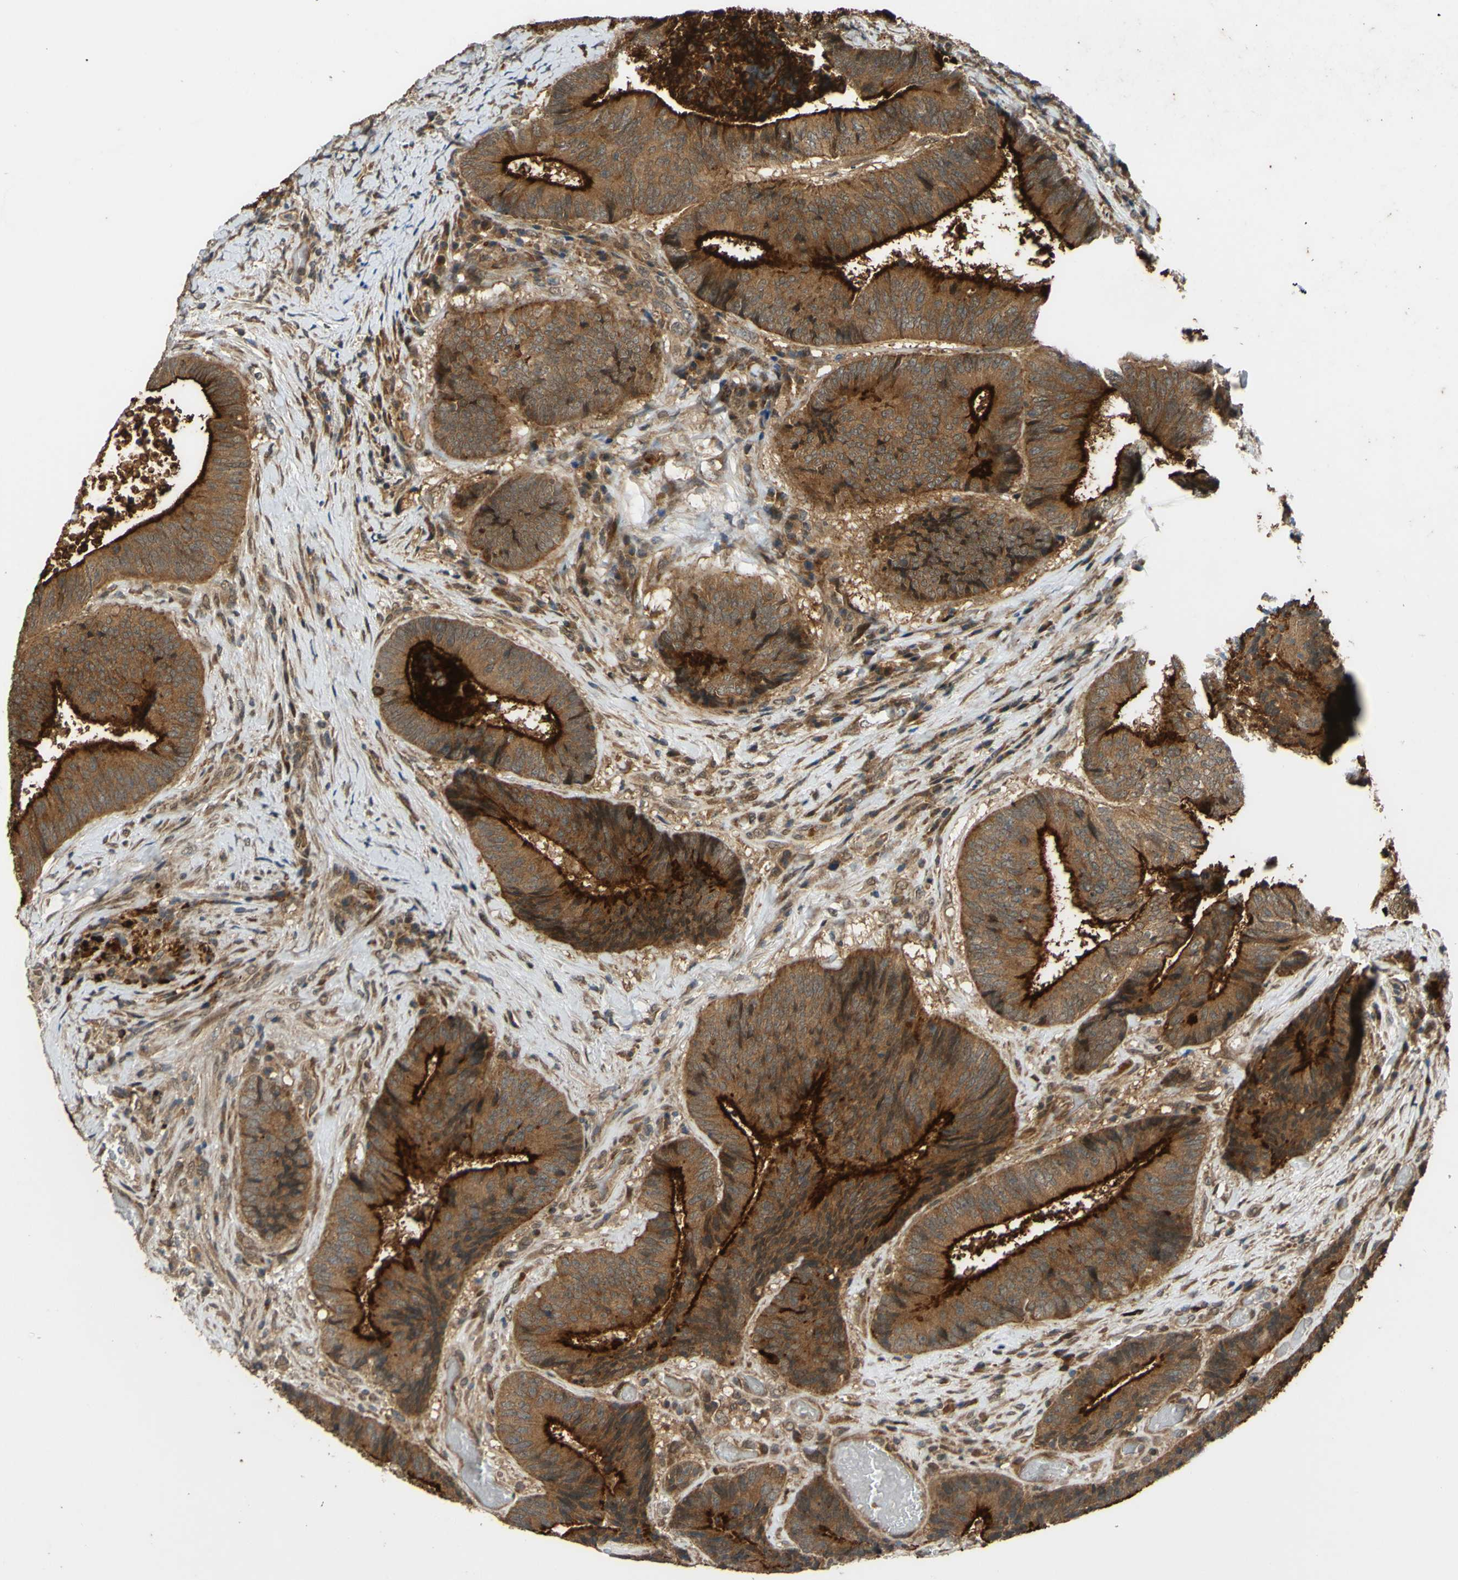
{"staining": {"intensity": "strong", "quantity": ">75%", "location": "cytoplasmic/membranous"}, "tissue": "colorectal cancer", "cell_type": "Tumor cells", "image_type": "cancer", "snomed": [{"axis": "morphology", "description": "Adenocarcinoma, NOS"}, {"axis": "topography", "description": "Rectum"}], "caption": "Colorectal adenocarcinoma tissue displays strong cytoplasmic/membranous positivity in about >75% of tumor cells, visualized by immunohistochemistry.", "gene": "ABCC8", "patient": {"sex": "male", "age": 72}}